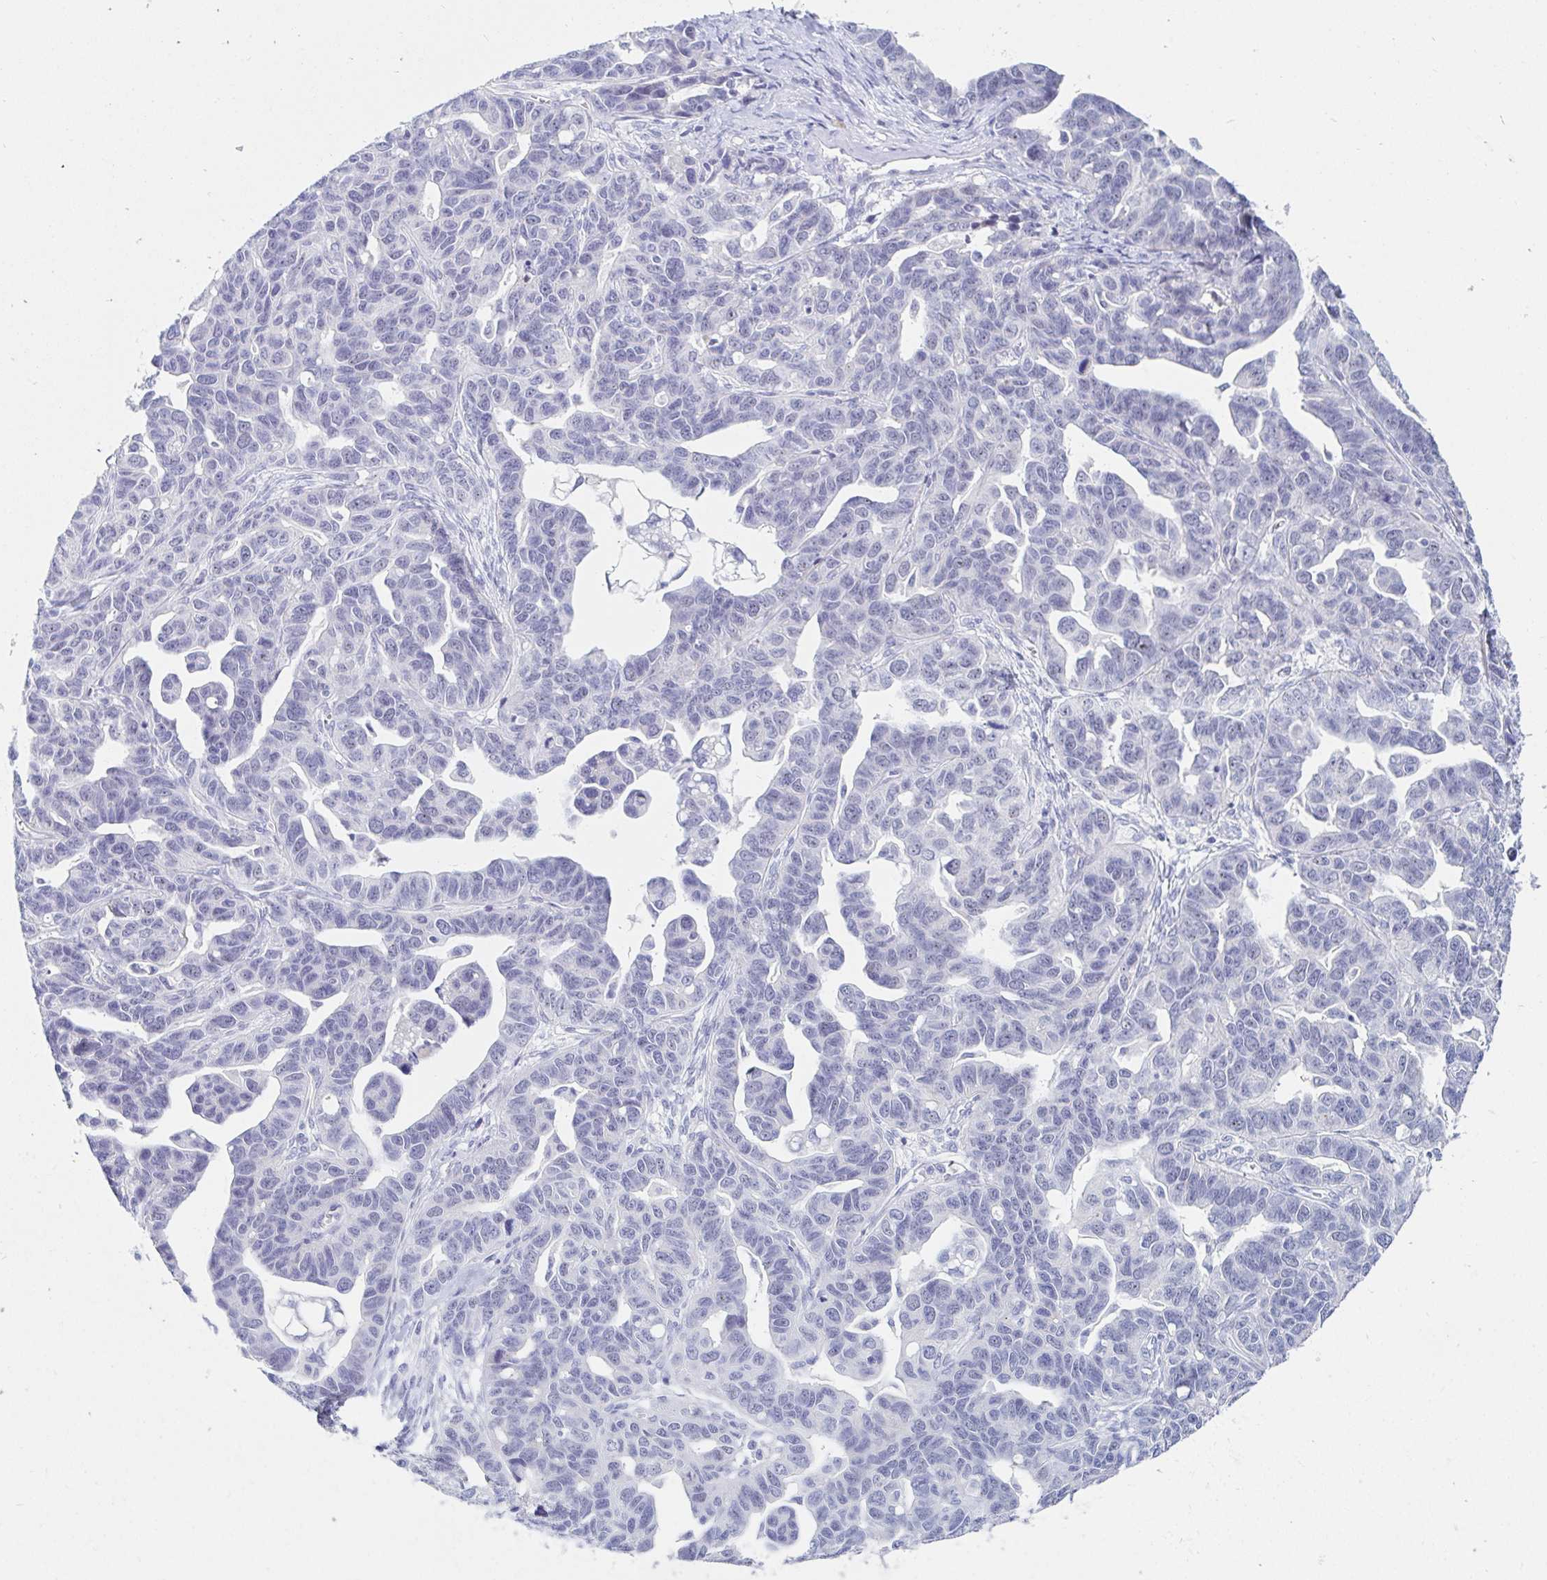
{"staining": {"intensity": "negative", "quantity": "none", "location": "none"}, "tissue": "ovarian cancer", "cell_type": "Tumor cells", "image_type": "cancer", "snomed": [{"axis": "morphology", "description": "Cystadenocarcinoma, serous, NOS"}, {"axis": "topography", "description": "Ovary"}], "caption": "This is an IHC image of human serous cystadenocarcinoma (ovarian). There is no positivity in tumor cells.", "gene": "OR10K1", "patient": {"sex": "female", "age": 69}}